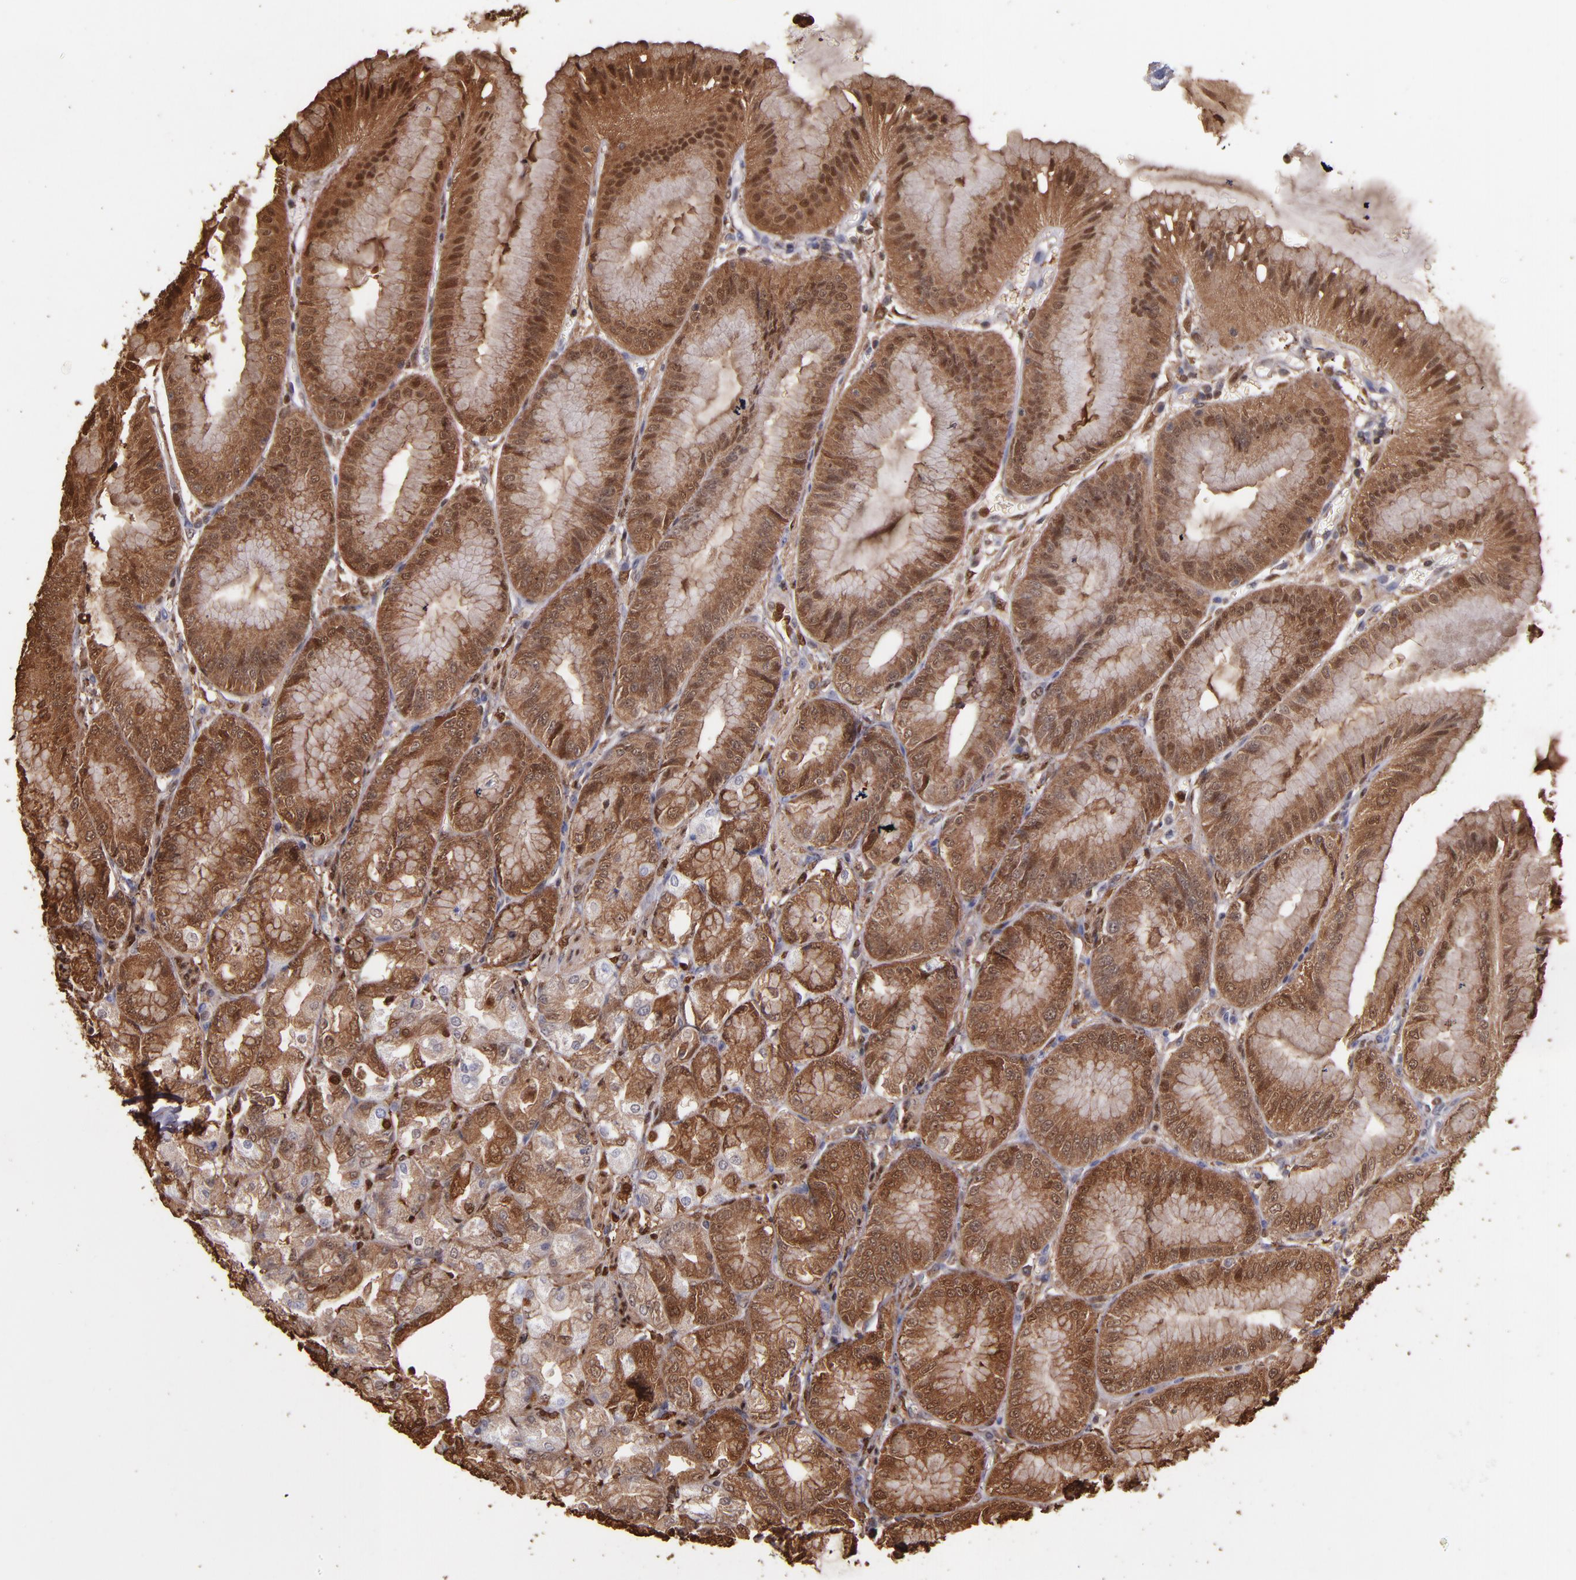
{"staining": {"intensity": "strong", "quantity": ">75%", "location": "cytoplasmic/membranous,nuclear"}, "tissue": "stomach", "cell_type": "Glandular cells", "image_type": "normal", "snomed": [{"axis": "morphology", "description": "Normal tissue, NOS"}, {"axis": "topography", "description": "Stomach, lower"}], "caption": "This micrograph displays immunohistochemistry (IHC) staining of benign stomach, with high strong cytoplasmic/membranous,nuclear staining in about >75% of glandular cells.", "gene": "S100A6", "patient": {"sex": "male", "age": 71}}